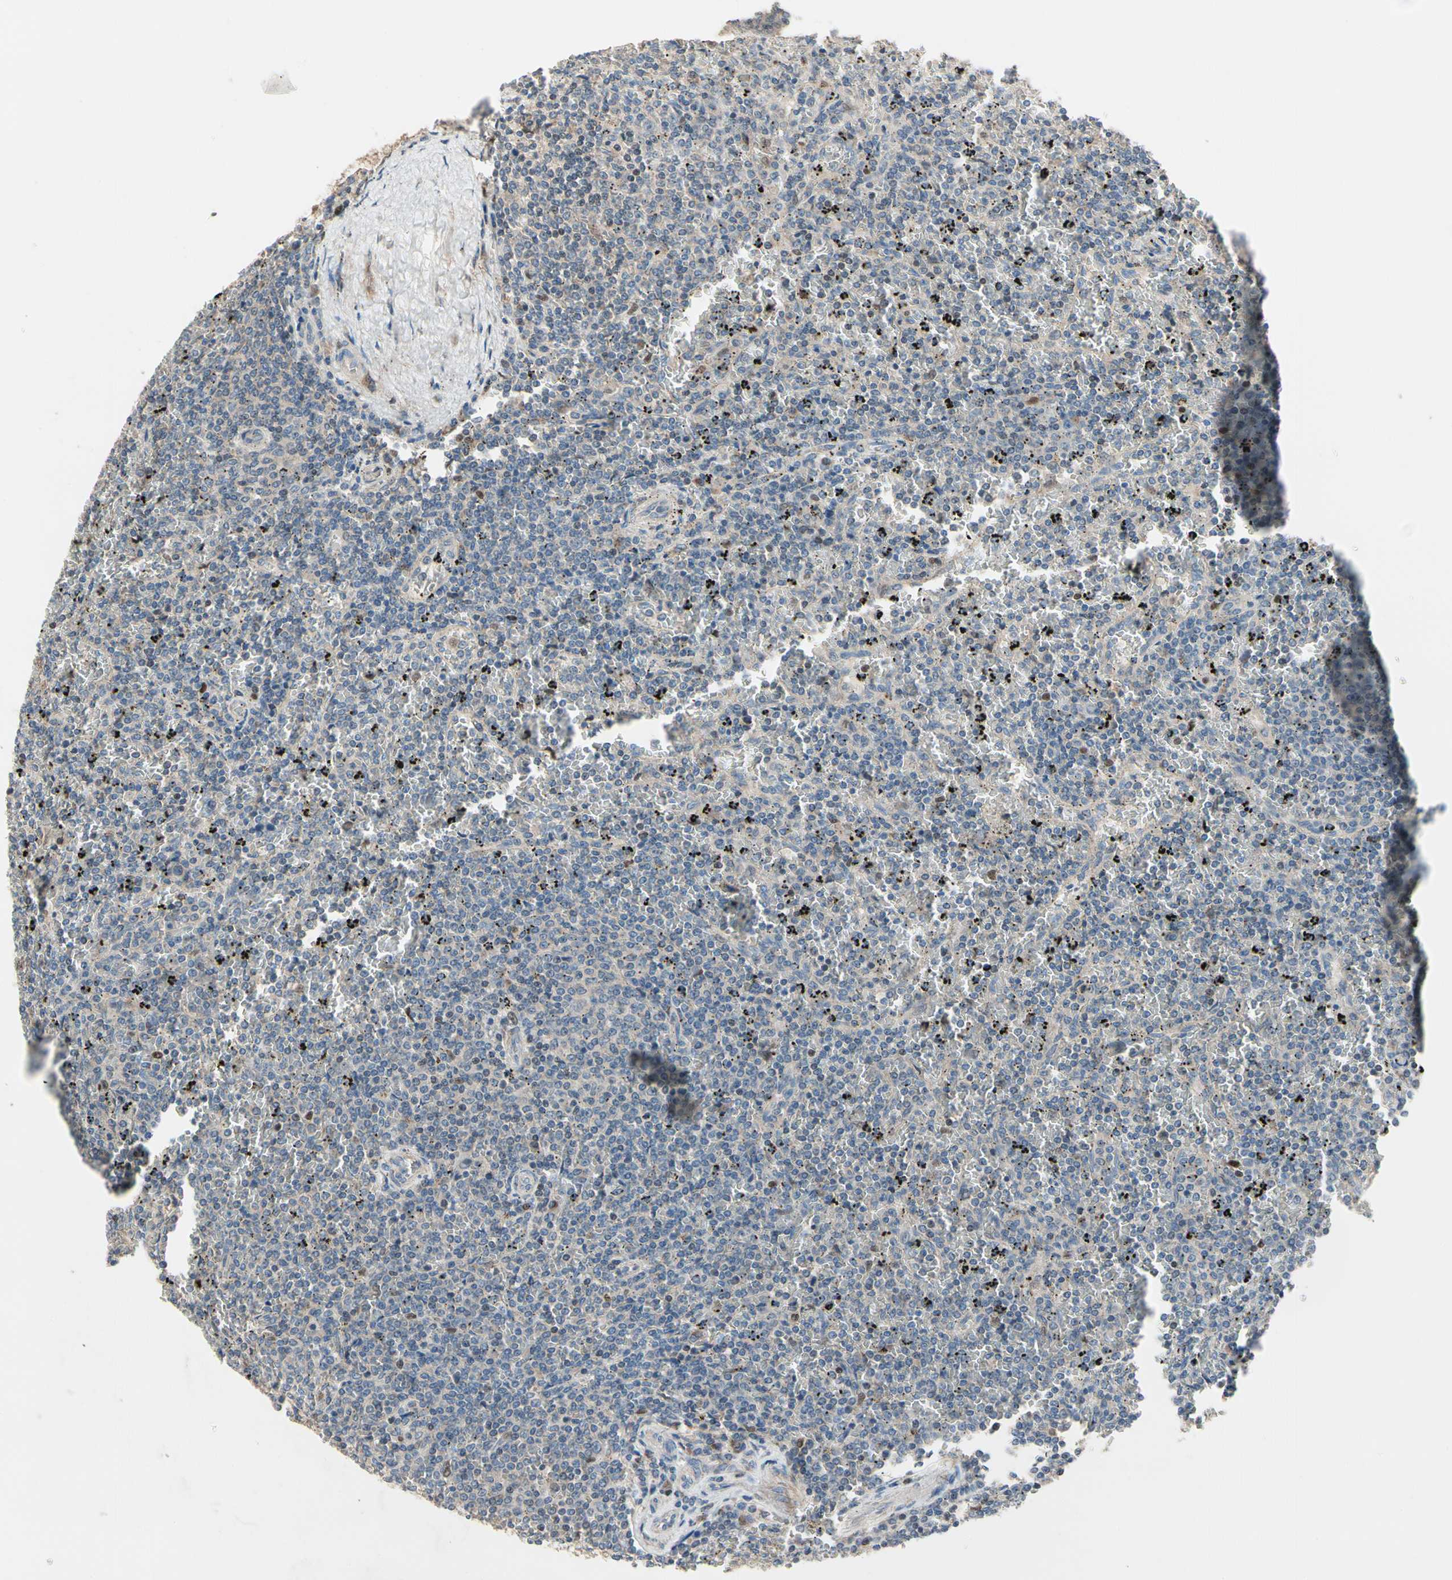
{"staining": {"intensity": "moderate", "quantity": "<25%", "location": "nuclear"}, "tissue": "lymphoma", "cell_type": "Tumor cells", "image_type": "cancer", "snomed": [{"axis": "morphology", "description": "Malignant lymphoma, non-Hodgkin's type, Low grade"}, {"axis": "topography", "description": "Spleen"}], "caption": "Immunohistochemical staining of human lymphoma exhibits moderate nuclear protein positivity in about <25% of tumor cells.", "gene": "CGREF1", "patient": {"sex": "female", "age": 77}}